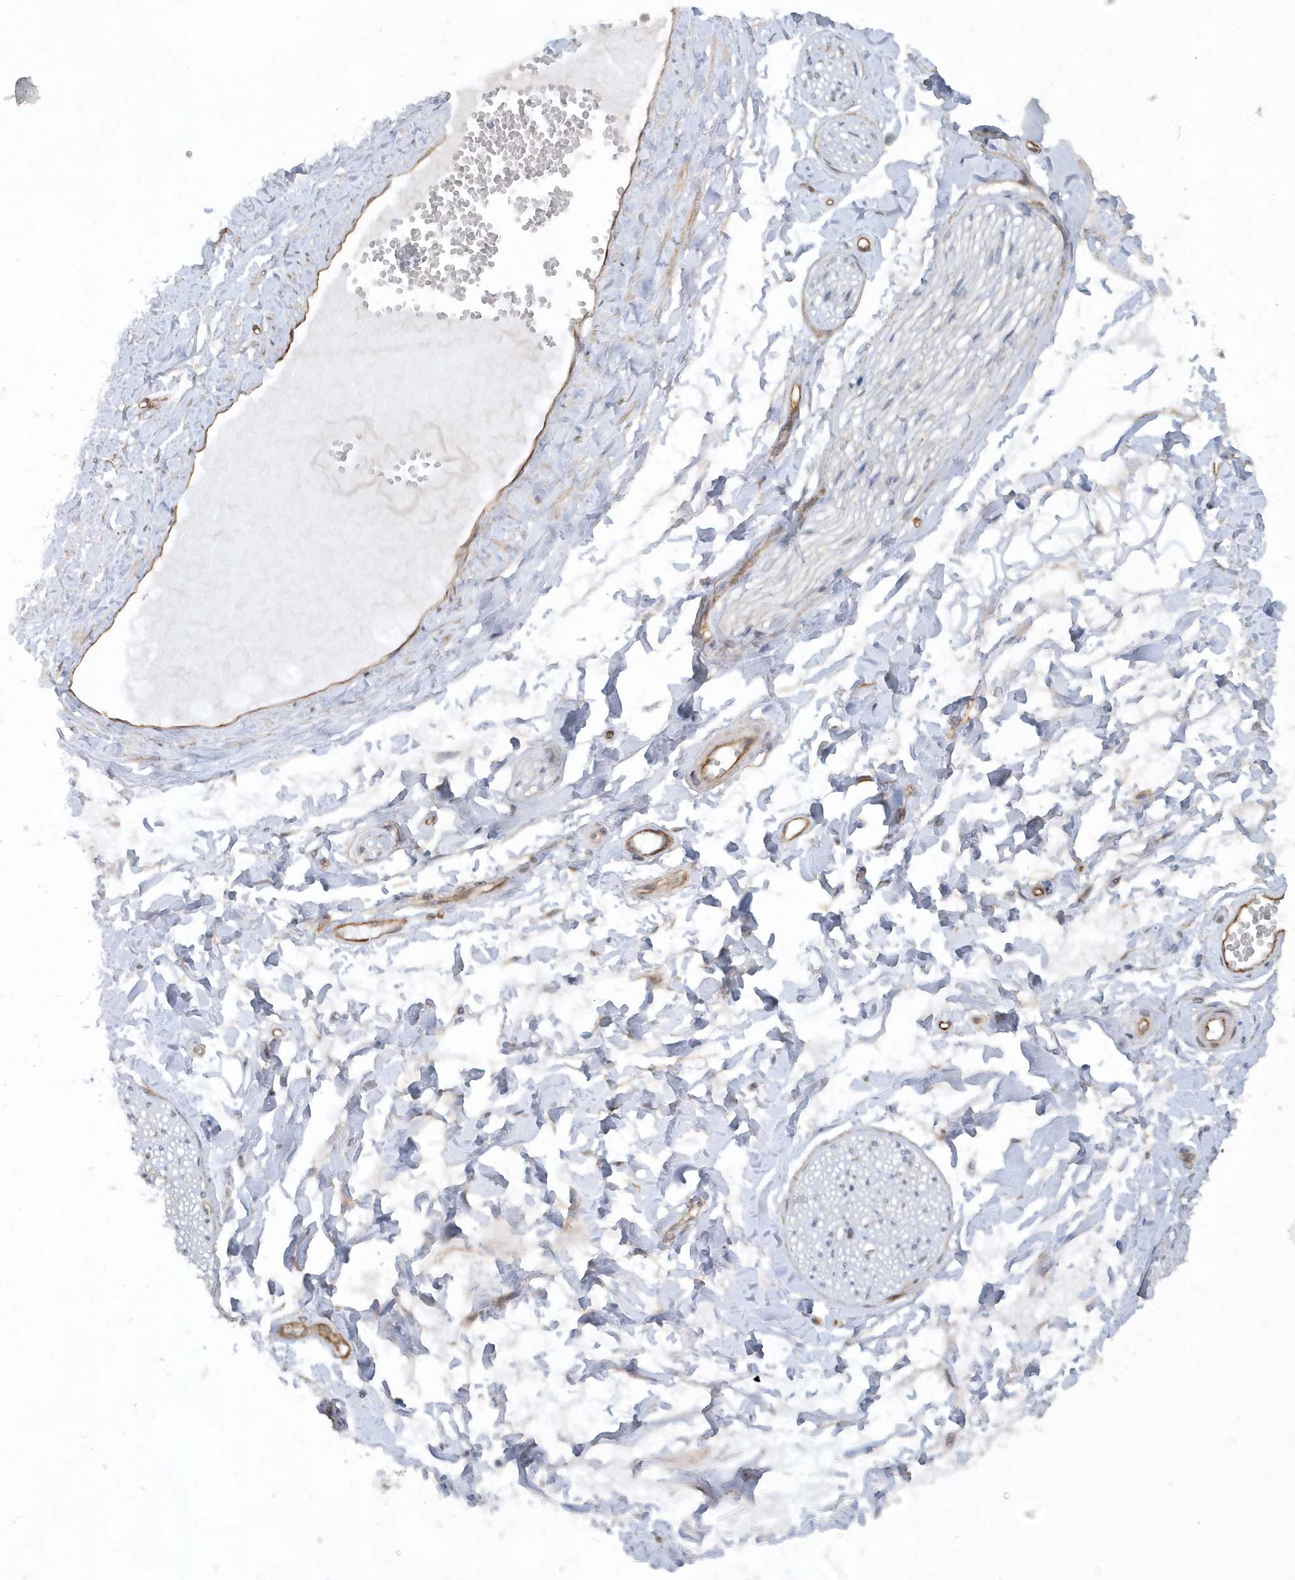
{"staining": {"intensity": "negative", "quantity": "none", "location": "none"}, "tissue": "adipose tissue", "cell_type": "Adipocytes", "image_type": "normal", "snomed": [{"axis": "morphology", "description": "Normal tissue, NOS"}, {"axis": "morphology", "description": "Inflammation, NOS"}, {"axis": "topography", "description": "Salivary gland"}, {"axis": "topography", "description": "Peripheral nerve tissue"}], "caption": "High magnification brightfield microscopy of unremarkable adipose tissue stained with DAB (3,3'-diaminobenzidine) (brown) and counterstained with hematoxylin (blue): adipocytes show no significant staining.", "gene": "RAI14", "patient": {"sex": "female", "age": 75}}